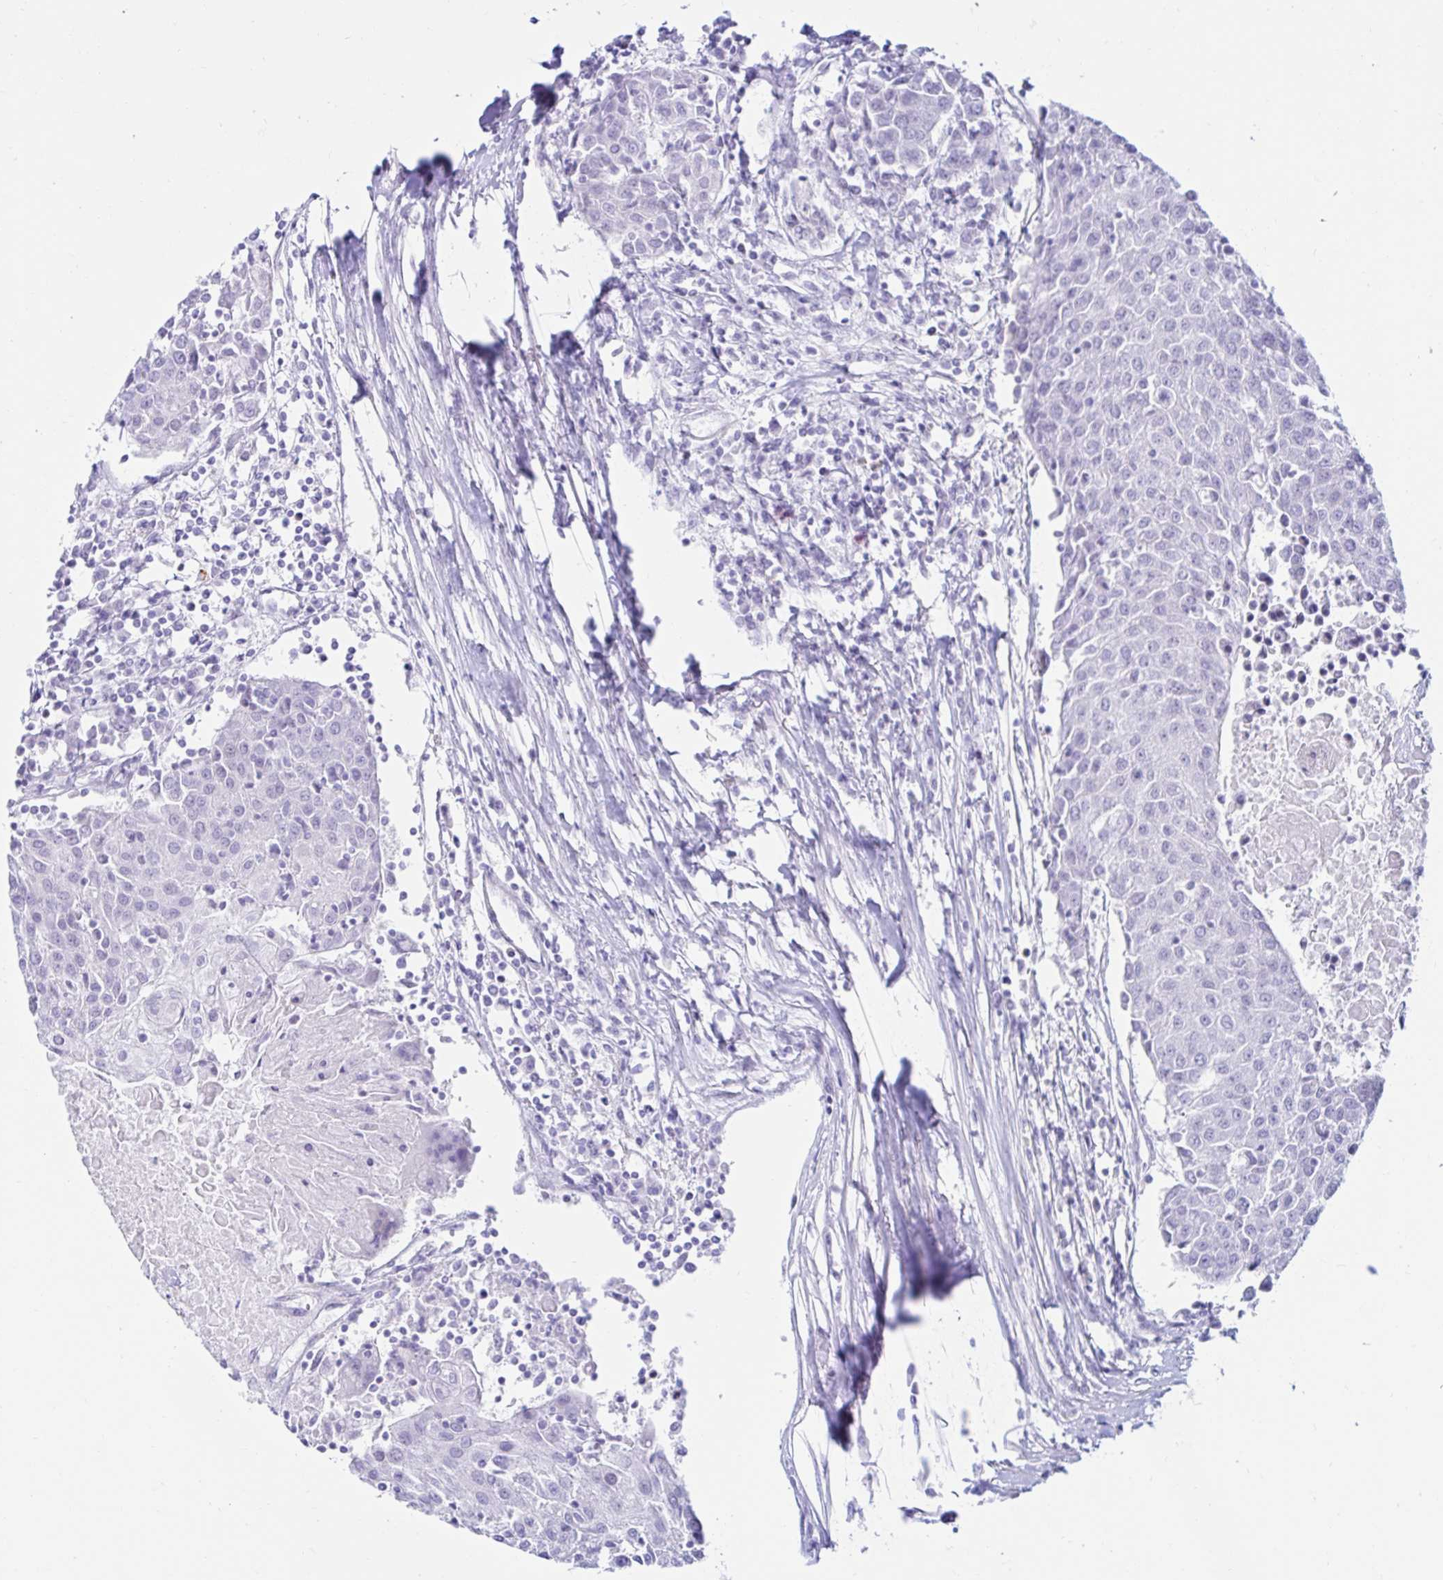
{"staining": {"intensity": "negative", "quantity": "none", "location": "none"}, "tissue": "urothelial cancer", "cell_type": "Tumor cells", "image_type": "cancer", "snomed": [{"axis": "morphology", "description": "Urothelial carcinoma, High grade"}, {"axis": "topography", "description": "Urinary bladder"}], "caption": "Tumor cells are negative for protein expression in human urothelial cancer. (IHC, brightfield microscopy, high magnification).", "gene": "BEST1", "patient": {"sex": "female", "age": 85}}